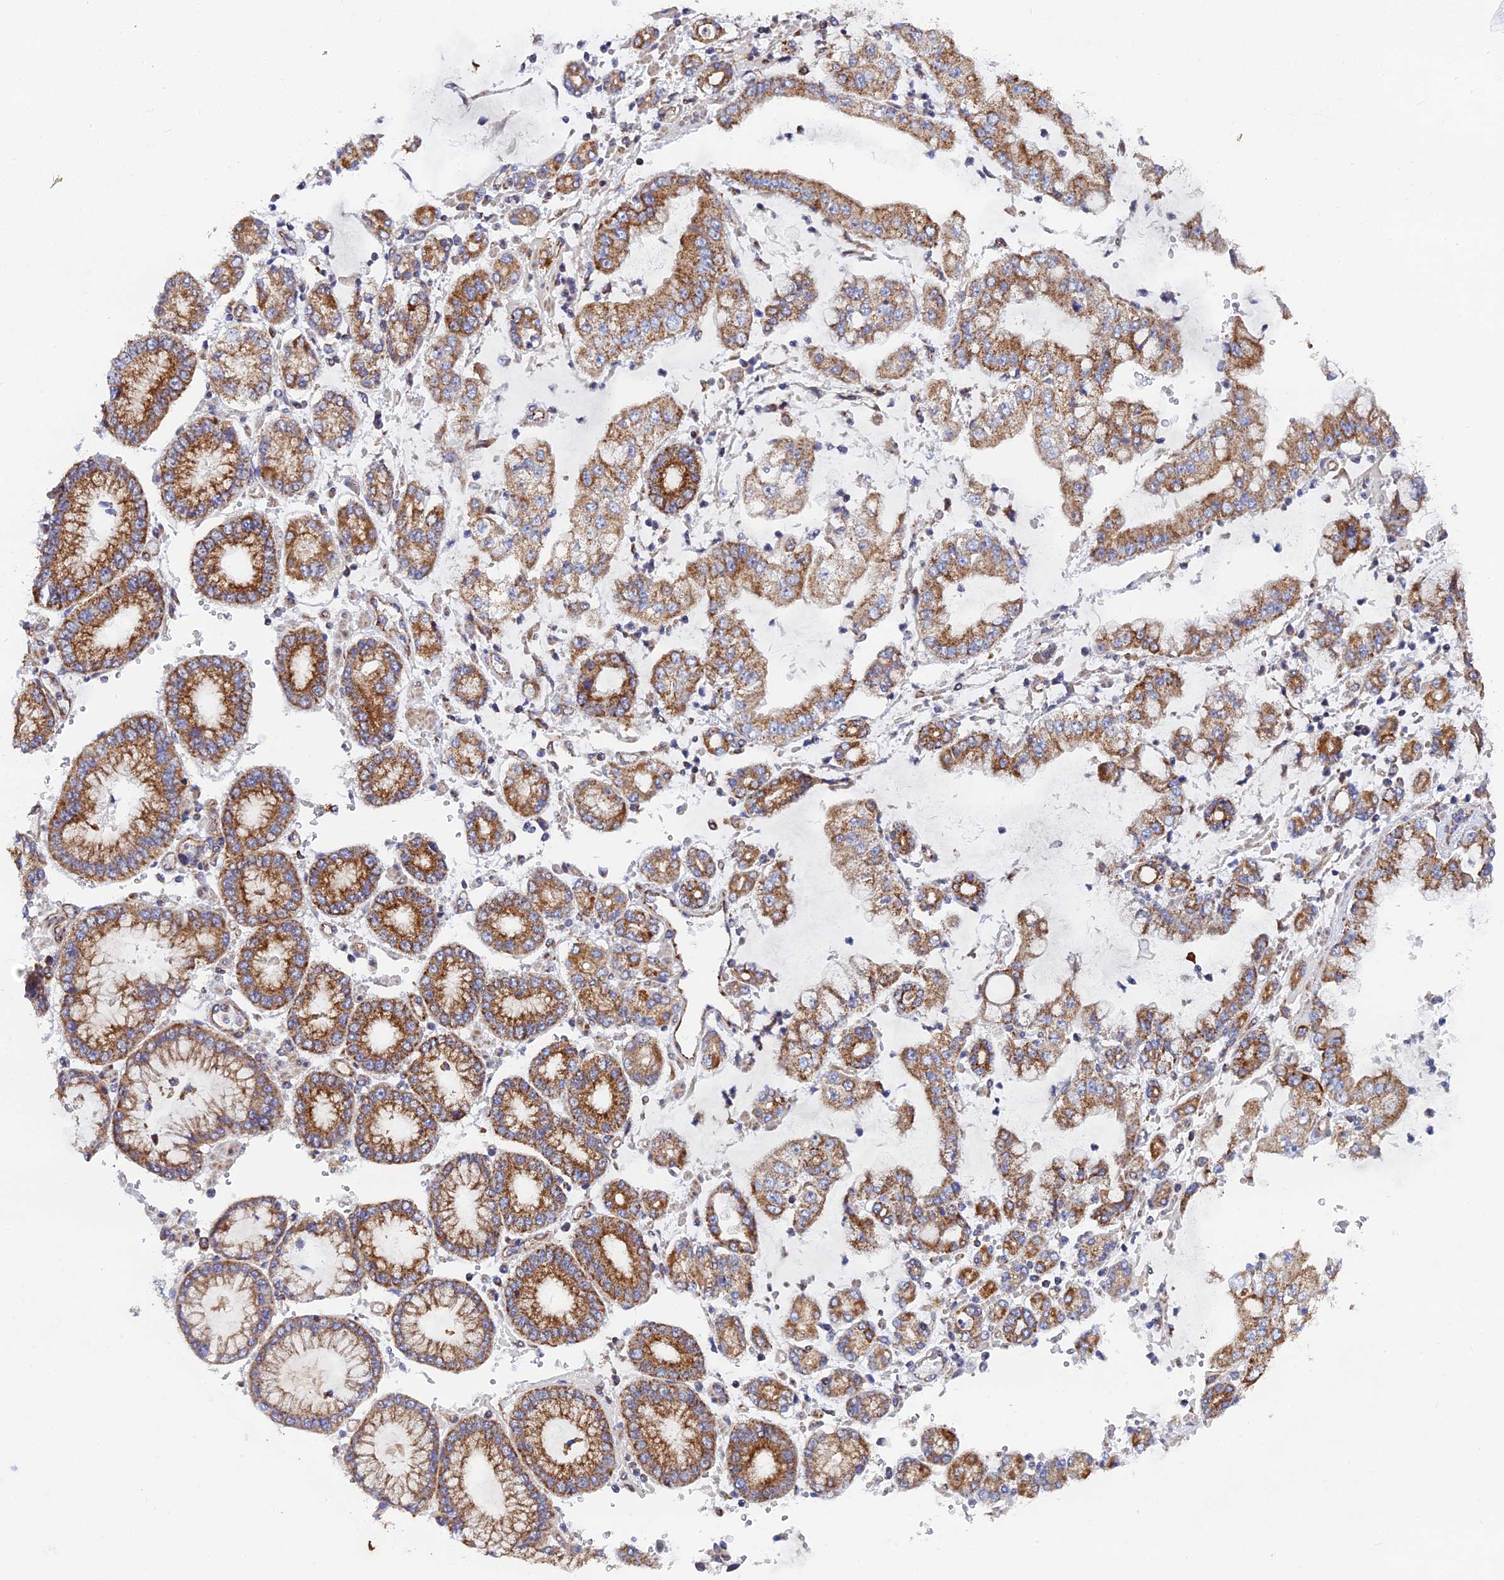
{"staining": {"intensity": "moderate", "quantity": ">75%", "location": "cytoplasmic/membranous"}, "tissue": "stomach cancer", "cell_type": "Tumor cells", "image_type": "cancer", "snomed": [{"axis": "morphology", "description": "Adenocarcinoma, NOS"}, {"axis": "topography", "description": "Stomach"}], "caption": "The histopathology image exhibits a brown stain indicating the presence of a protein in the cytoplasmic/membranous of tumor cells in stomach adenocarcinoma. Ihc stains the protein in brown and the nuclei are stained blue.", "gene": "MRPS9", "patient": {"sex": "male", "age": 76}}